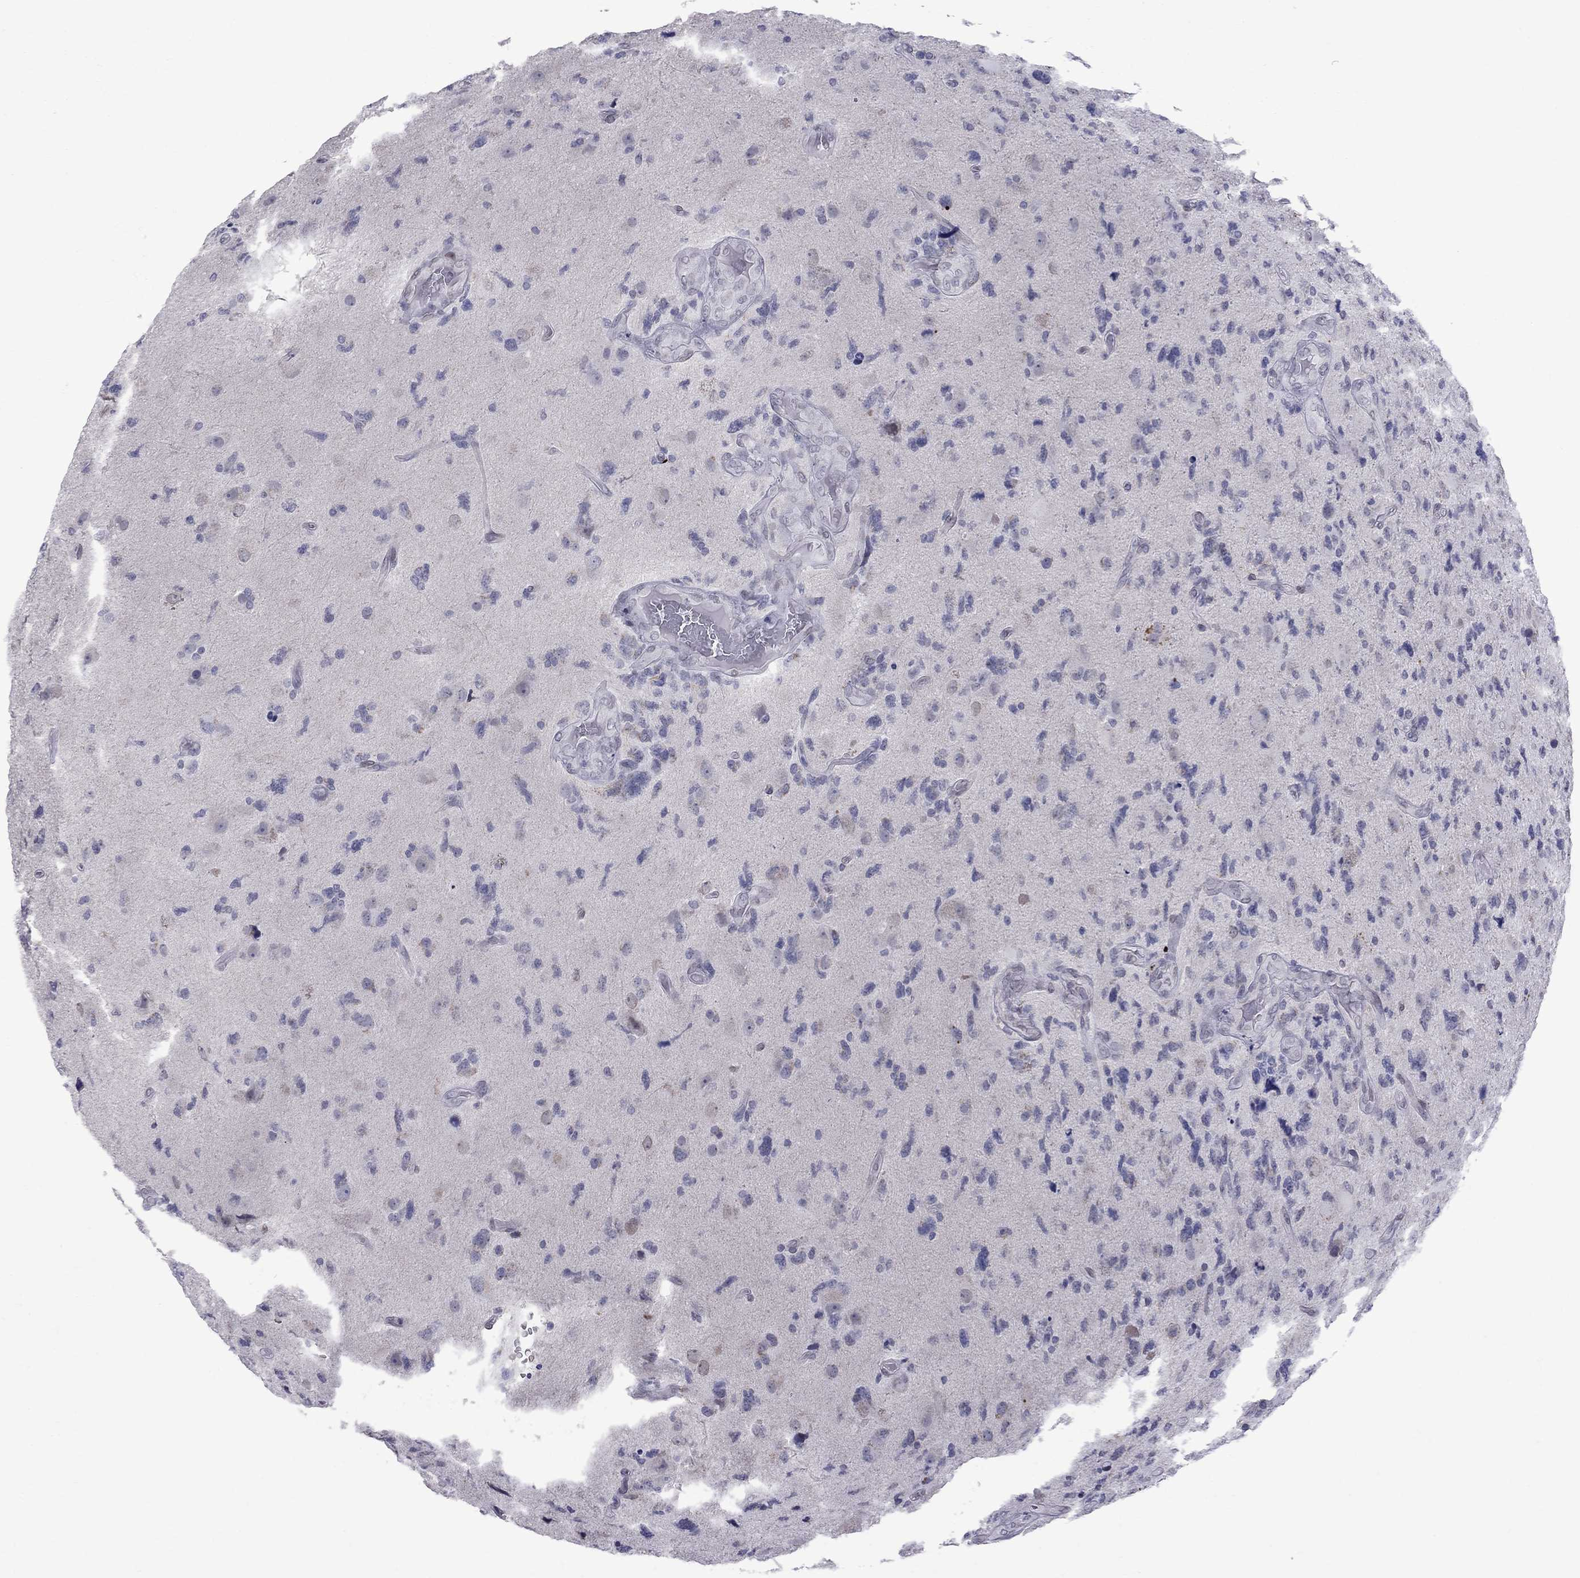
{"staining": {"intensity": "negative", "quantity": "none", "location": "none"}, "tissue": "glioma", "cell_type": "Tumor cells", "image_type": "cancer", "snomed": [{"axis": "morphology", "description": "Glioma, malignant, High grade"}, {"axis": "topography", "description": "Cerebral cortex"}], "caption": "Tumor cells are negative for brown protein staining in malignant glioma (high-grade).", "gene": "CLTCL1", "patient": {"sex": "male", "age": 70}}